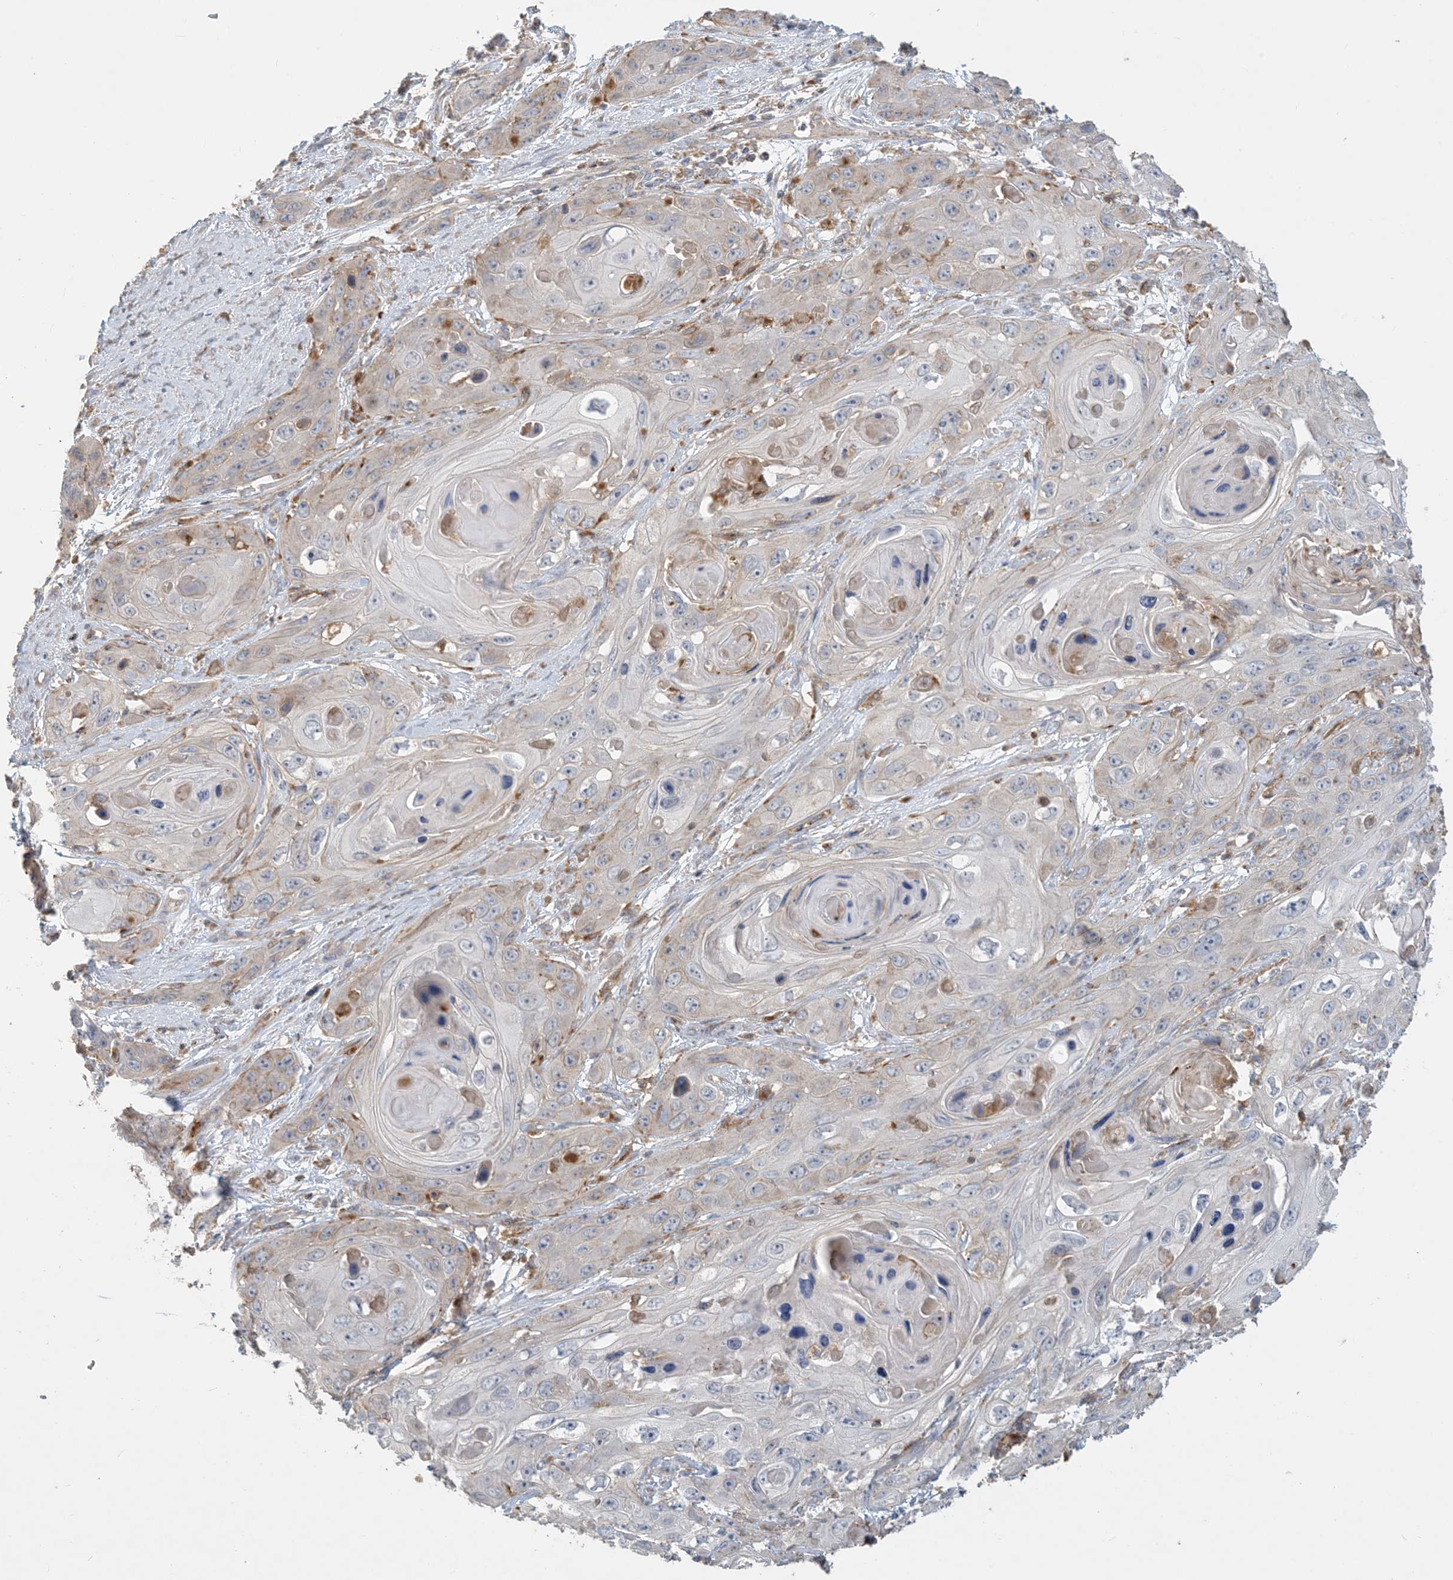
{"staining": {"intensity": "negative", "quantity": "none", "location": "none"}, "tissue": "skin cancer", "cell_type": "Tumor cells", "image_type": "cancer", "snomed": [{"axis": "morphology", "description": "Squamous cell carcinoma, NOS"}, {"axis": "topography", "description": "Skin"}], "caption": "Immunohistochemistry micrograph of human squamous cell carcinoma (skin) stained for a protein (brown), which displays no staining in tumor cells.", "gene": "SPPL2A", "patient": {"sex": "male", "age": 55}}